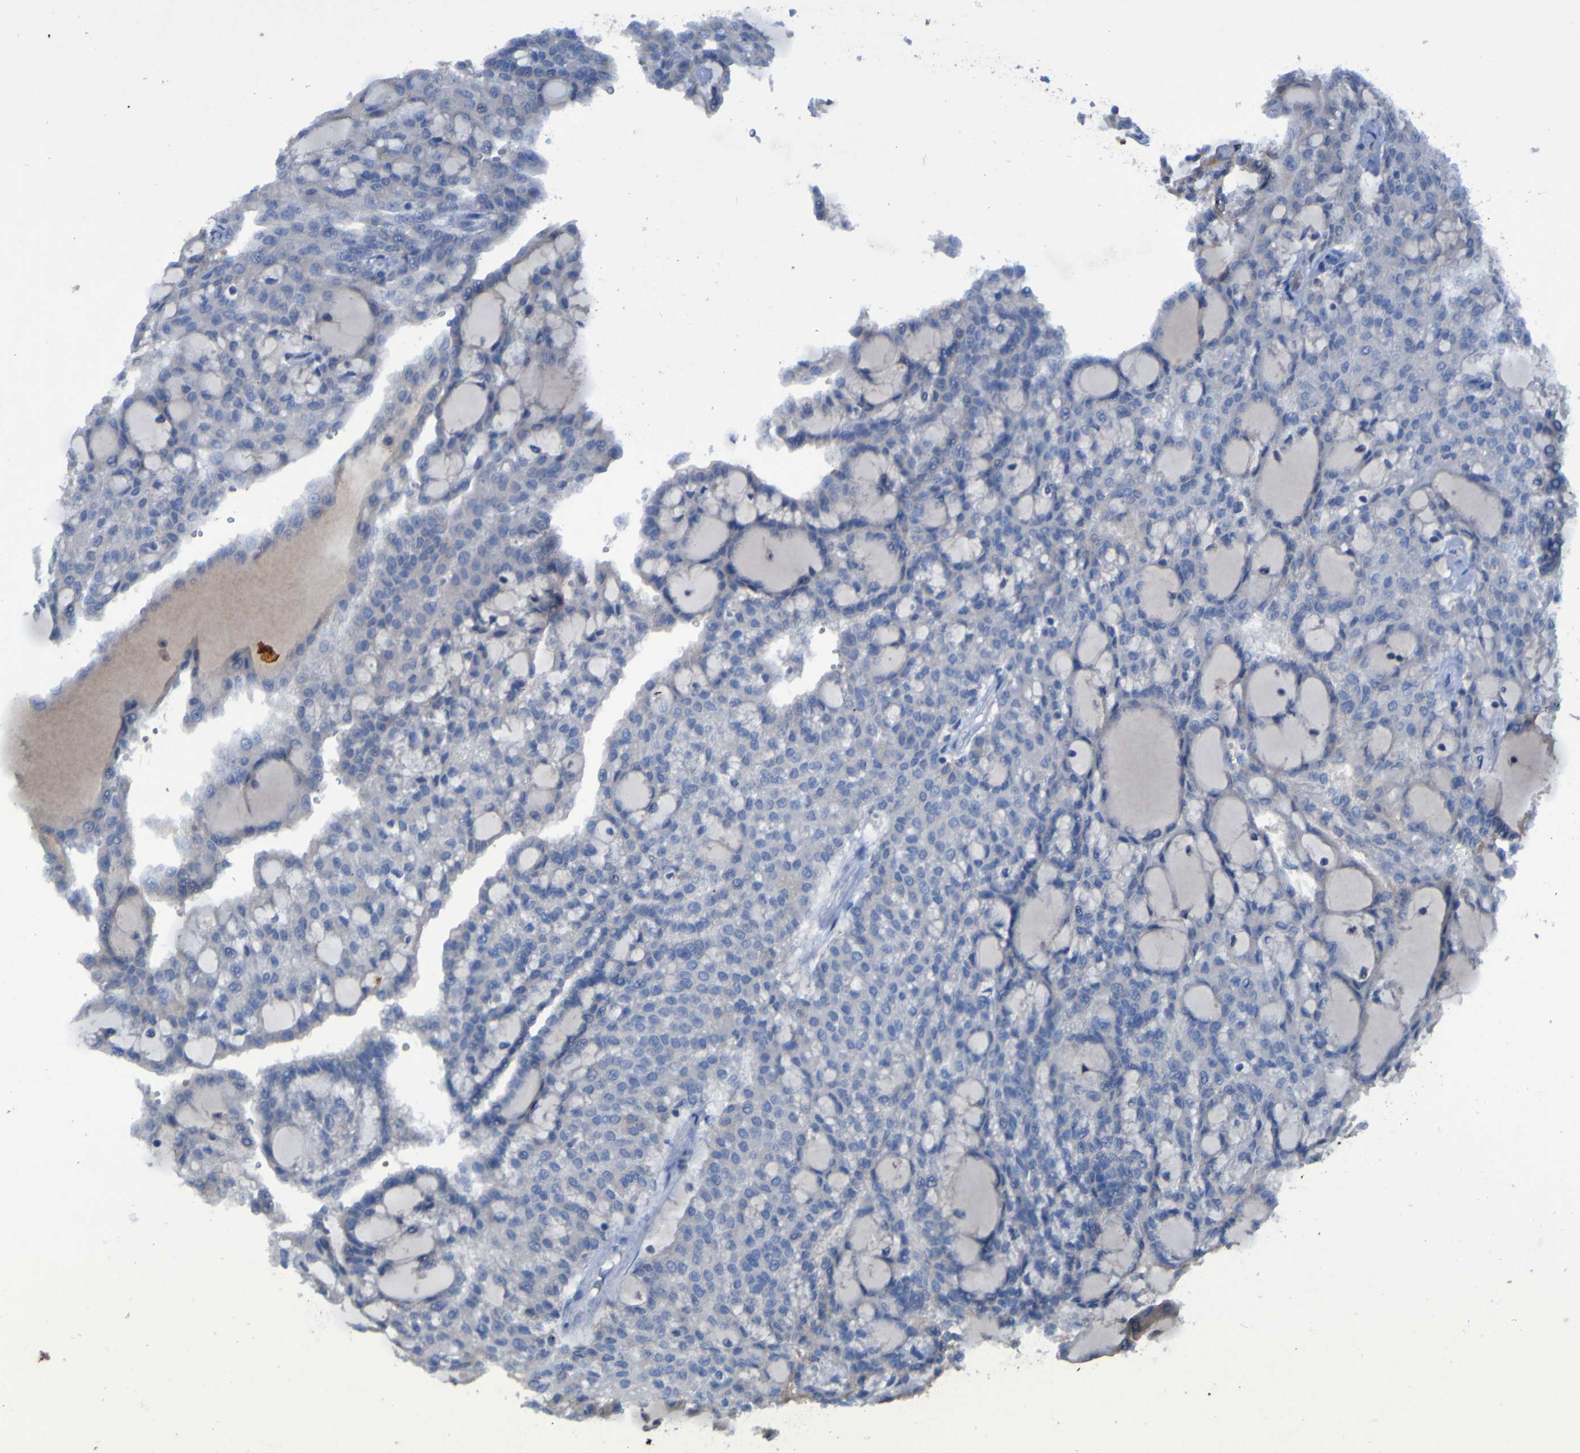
{"staining": {"intensity": "negative", "quantity": "none", "location": "none"}, "tissue": "renal cancer", "cell_type": "Tumor cells", "image_type": "cancer", "snomed": [{"axis": "morphology", "description": "Adenocarcinoma, NOS"}, {"axis": "topography", "description": "Kidney"}], "caption": "Tumor cells show no significant protein staining in renal cancer (adenocarcinoma). (DAB (3,3'-diaminobenzidine) immunohistochemistry with hematoxylin counter stain).", "gene": "SGK2", "patient": {"sex": "male", "age": 63}}